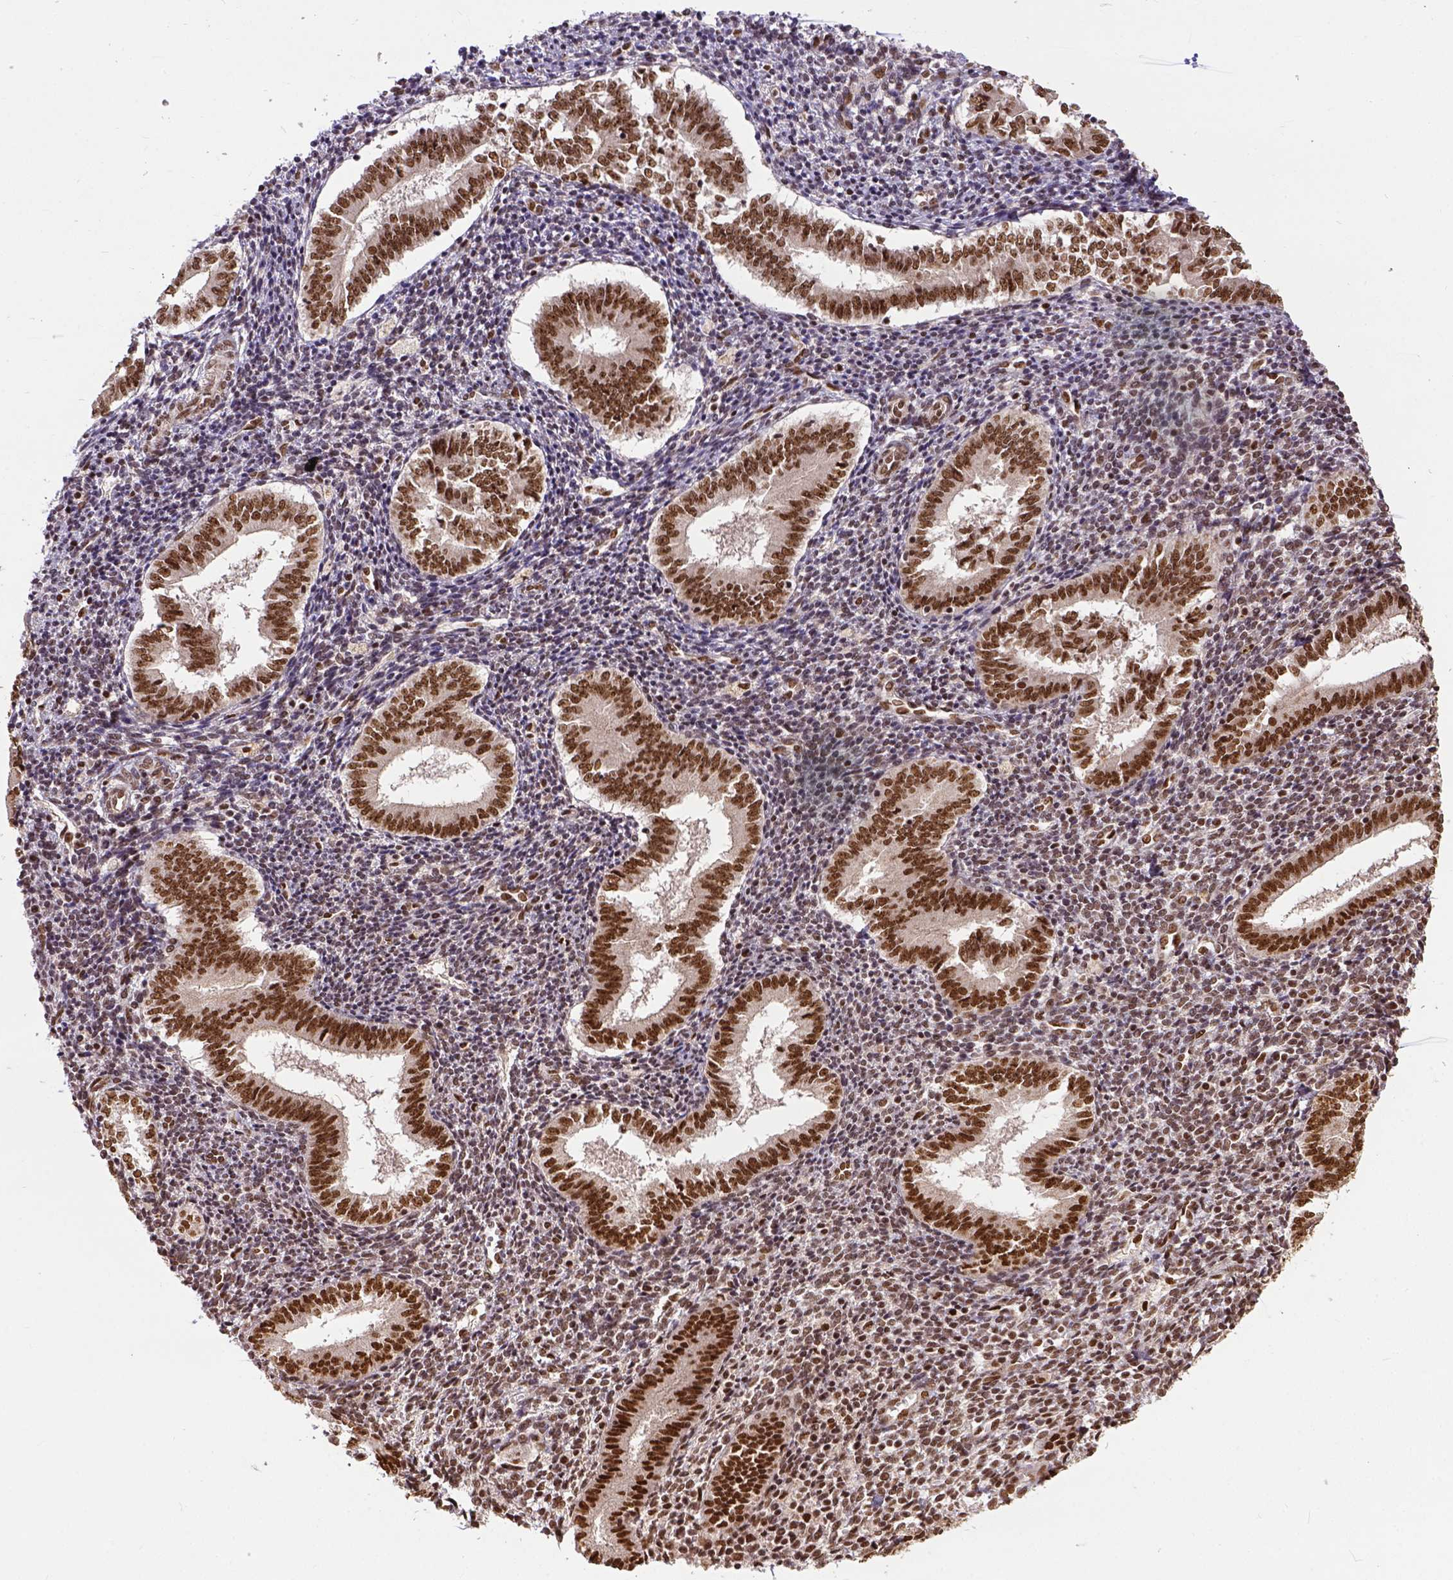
{"staining": {"intensity": "moderate", "quantity": "25%-75%", "location": "nuclear"}, "tissue": "endometrium", "cell_type": "Cells in endometrial stroma", "image_type": "normal", "snomed": [{"axis": "morphology", "description": "Normal tissue, NOS"}, {"axis": "topography", "description": "Endometrium"}], "caption": "Human endometrium stained for a protein (brown) exhibits moderate nuclear positive staining in about 25%-75% of cells in endometrial stroma.", "gene": "NACC1", "patient": {"sex": "female", "age": 25}}